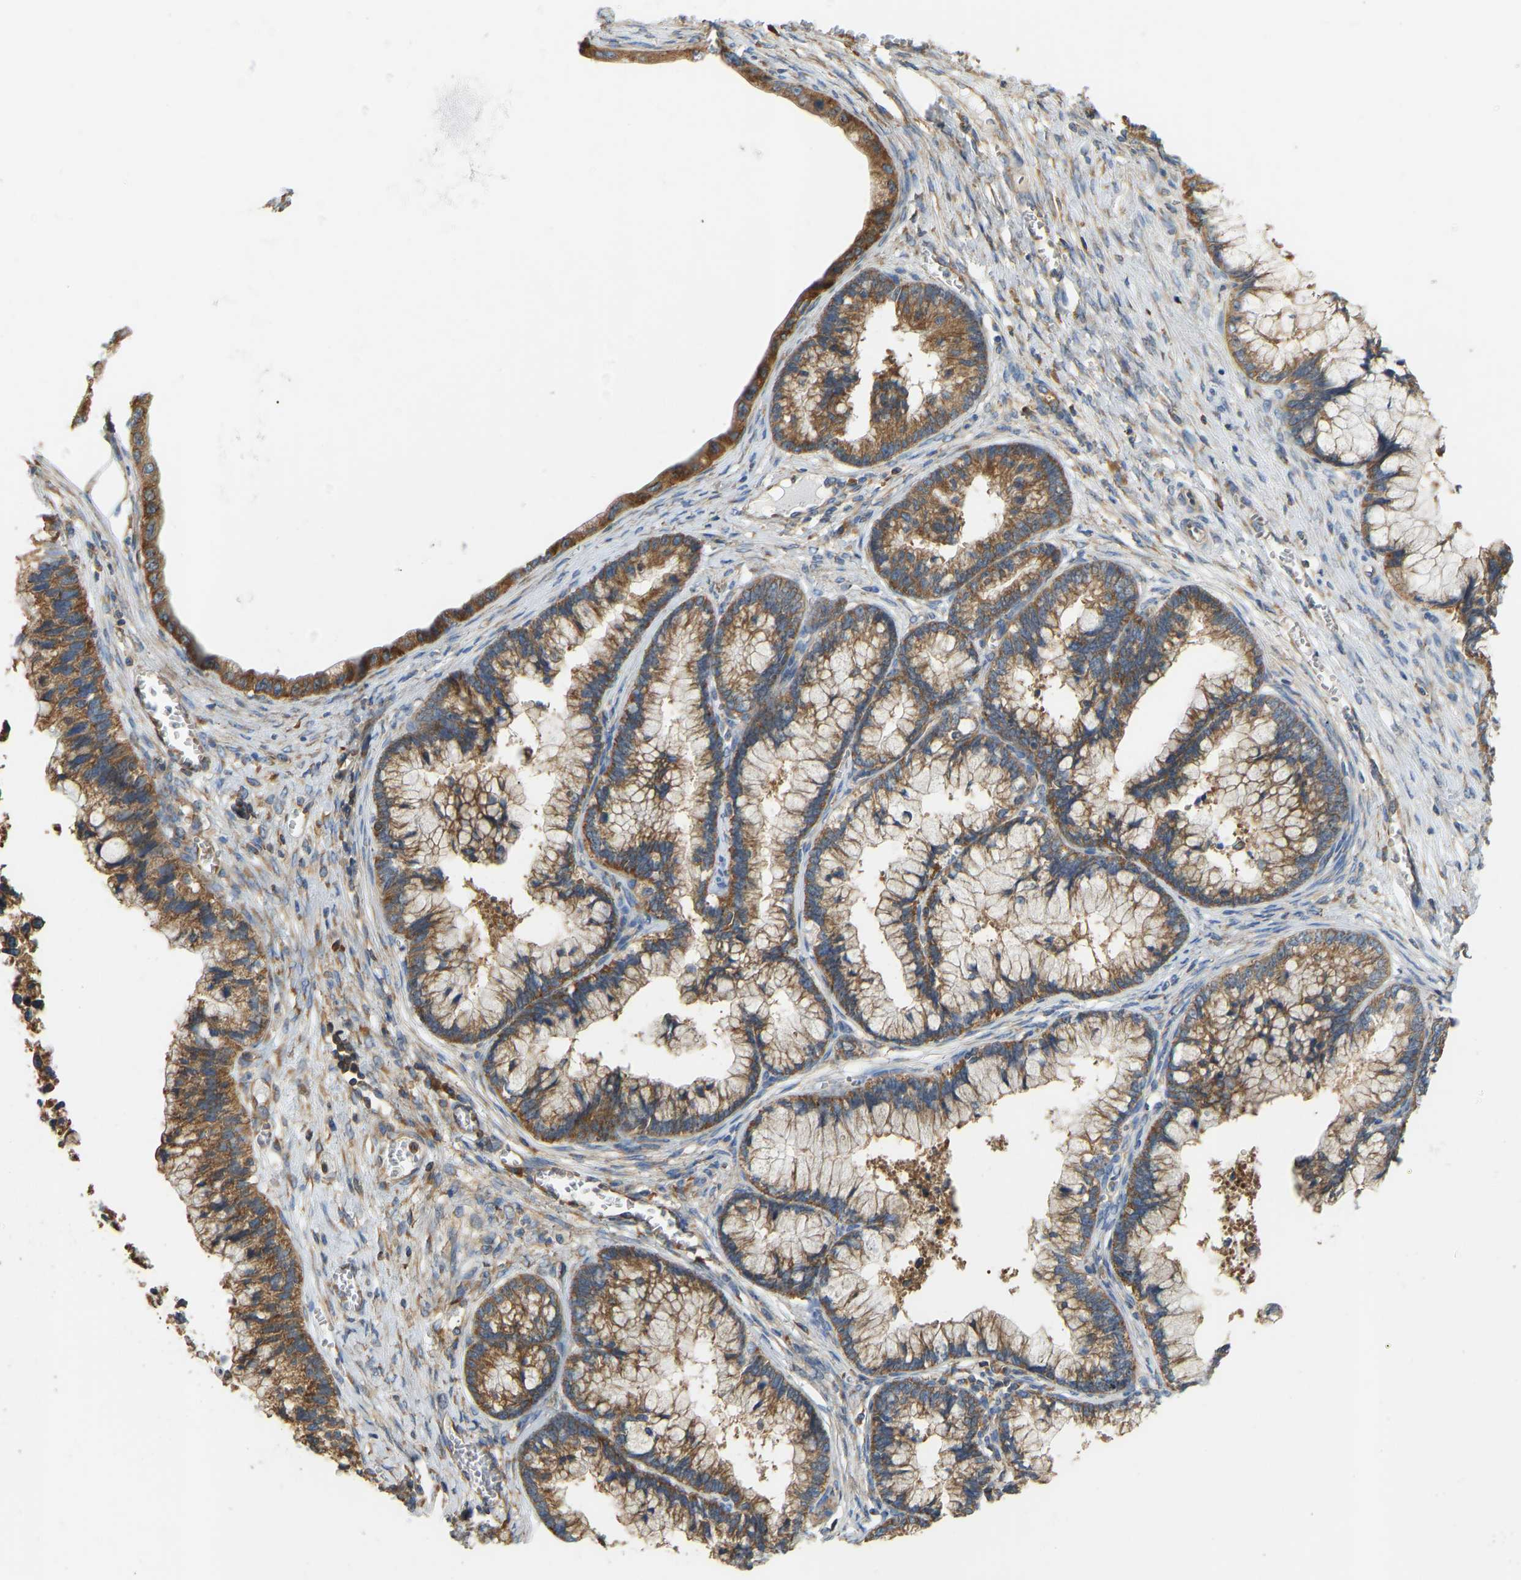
{"staining": {"intensity": "moderate", "quantity": ">75%", "location": "cytoplasmic/membranous"}, "tissue": "cervical cancer", "cell_type": "Tumor cells", "image_type": "cancer", "snomed": [{"axis": "morphology", "description": "Adenocarcinoma, NOS"}, {"axis": "topography", "description": "Cervix"}], "caption": "Protein staining exhibits moderate cytoplasmic/membranous expression in about >75% of tumor cells in cervical cancer. The staining was performed using DAB to visualize the protein expression in brown, while the nuclei were stained in blue with hematoxylin (Magnification: 20x).", "gene": "RPS6KB2", "patient": {"sex": "female", "age": 44}}